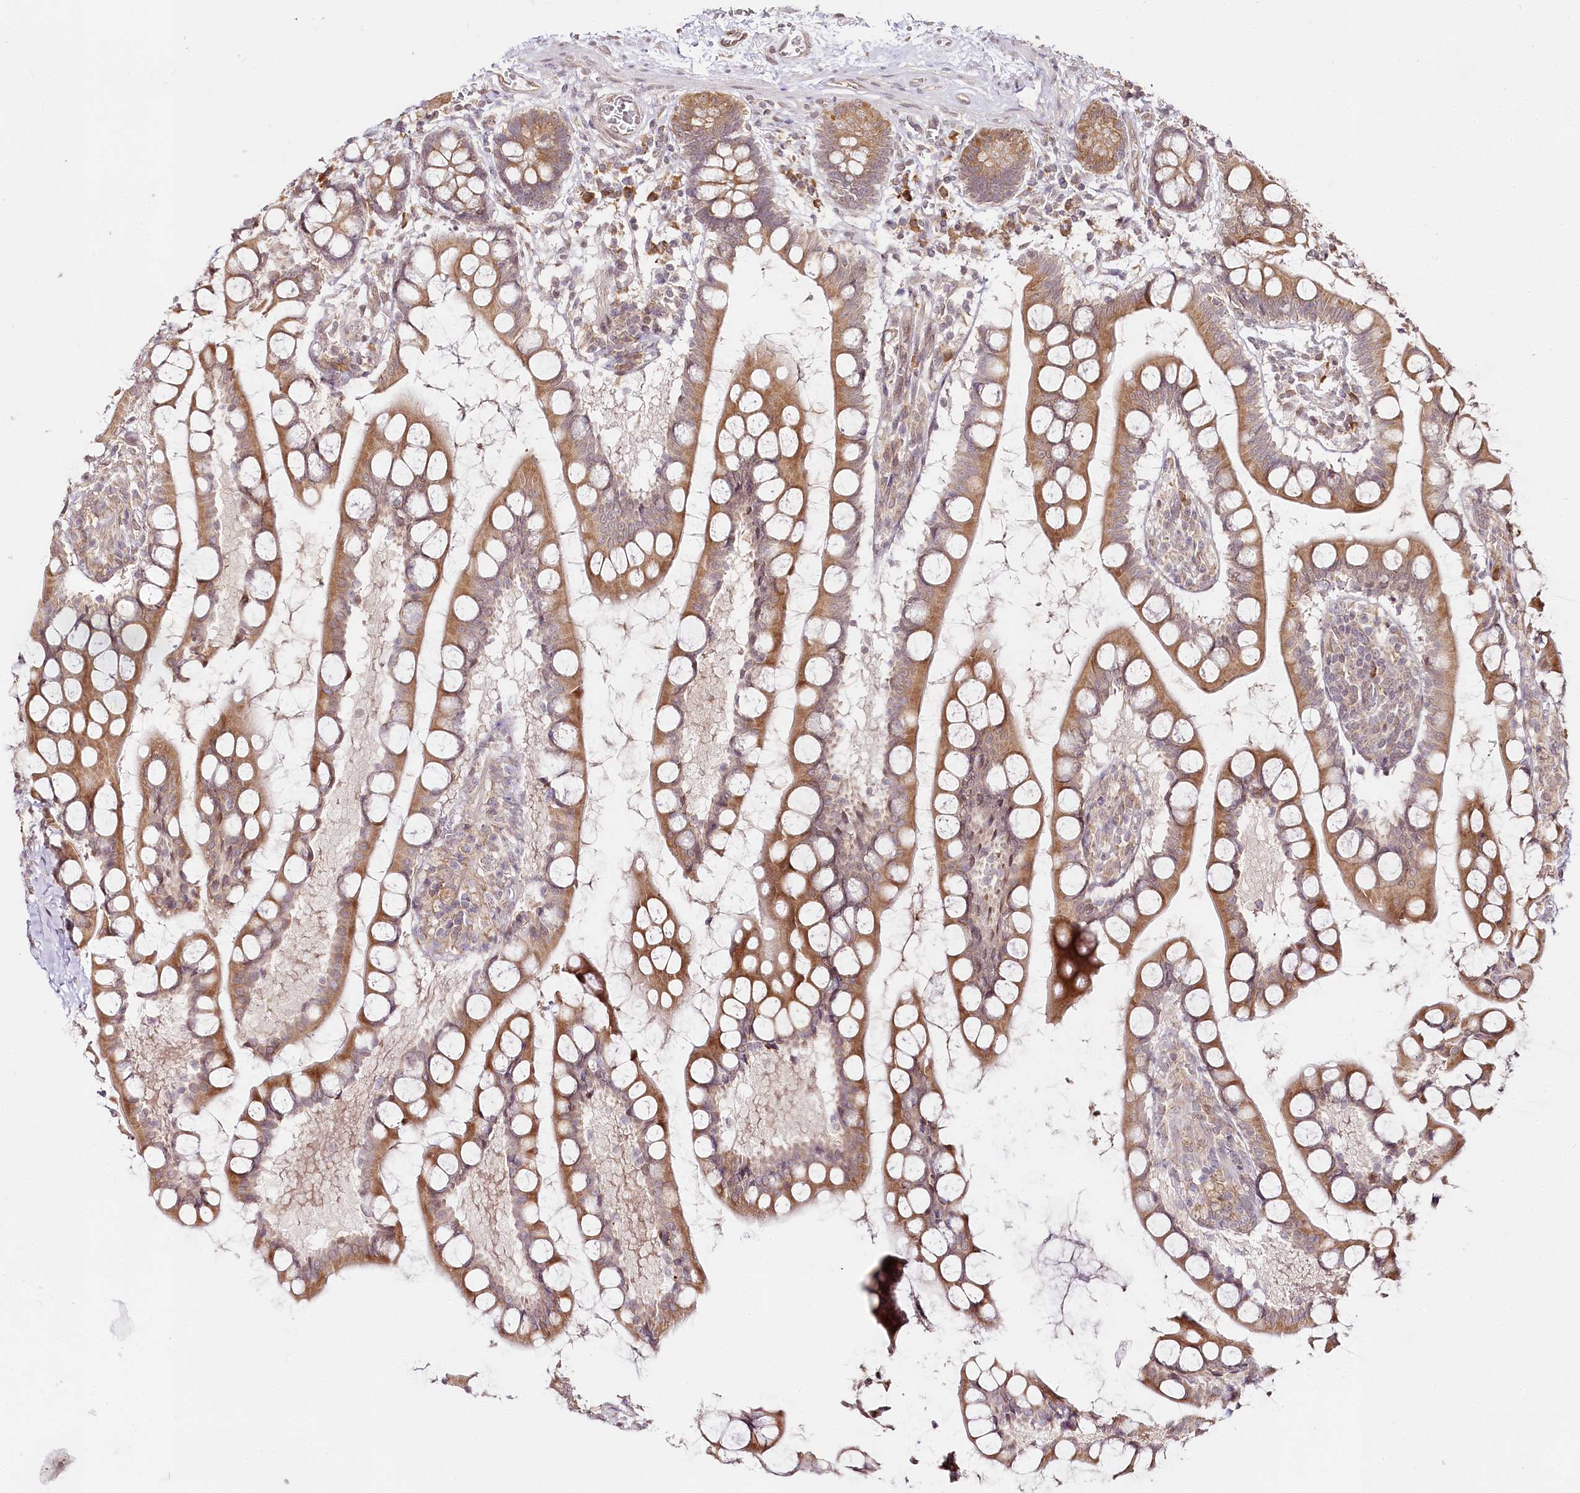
{"staining": {"intensity": "moderate", "quantity": ">75%", "location": "cytoplasmic/membranous"}, "tissue": "small intestine", "cell_type": "Glandular cells", "image_type": "normal", "snomed": [{"axis": "morphology", "description": "Normal tissue, NOS"}, {"axis": "topography", "description": "Small intestine"}], "caption": "Immunohistochemical staining of benign human small intestine reveals moderate cytoplasmic/membranous protein positivity in approximately >75% of glandular cells. The protein of interest is stained brown, and the nuclei are stained in blue (DAB IHC with brightfield microscopy, high magnification).", "gene": "CNPY2", "patient": {"sex": "male", "age": 52}}